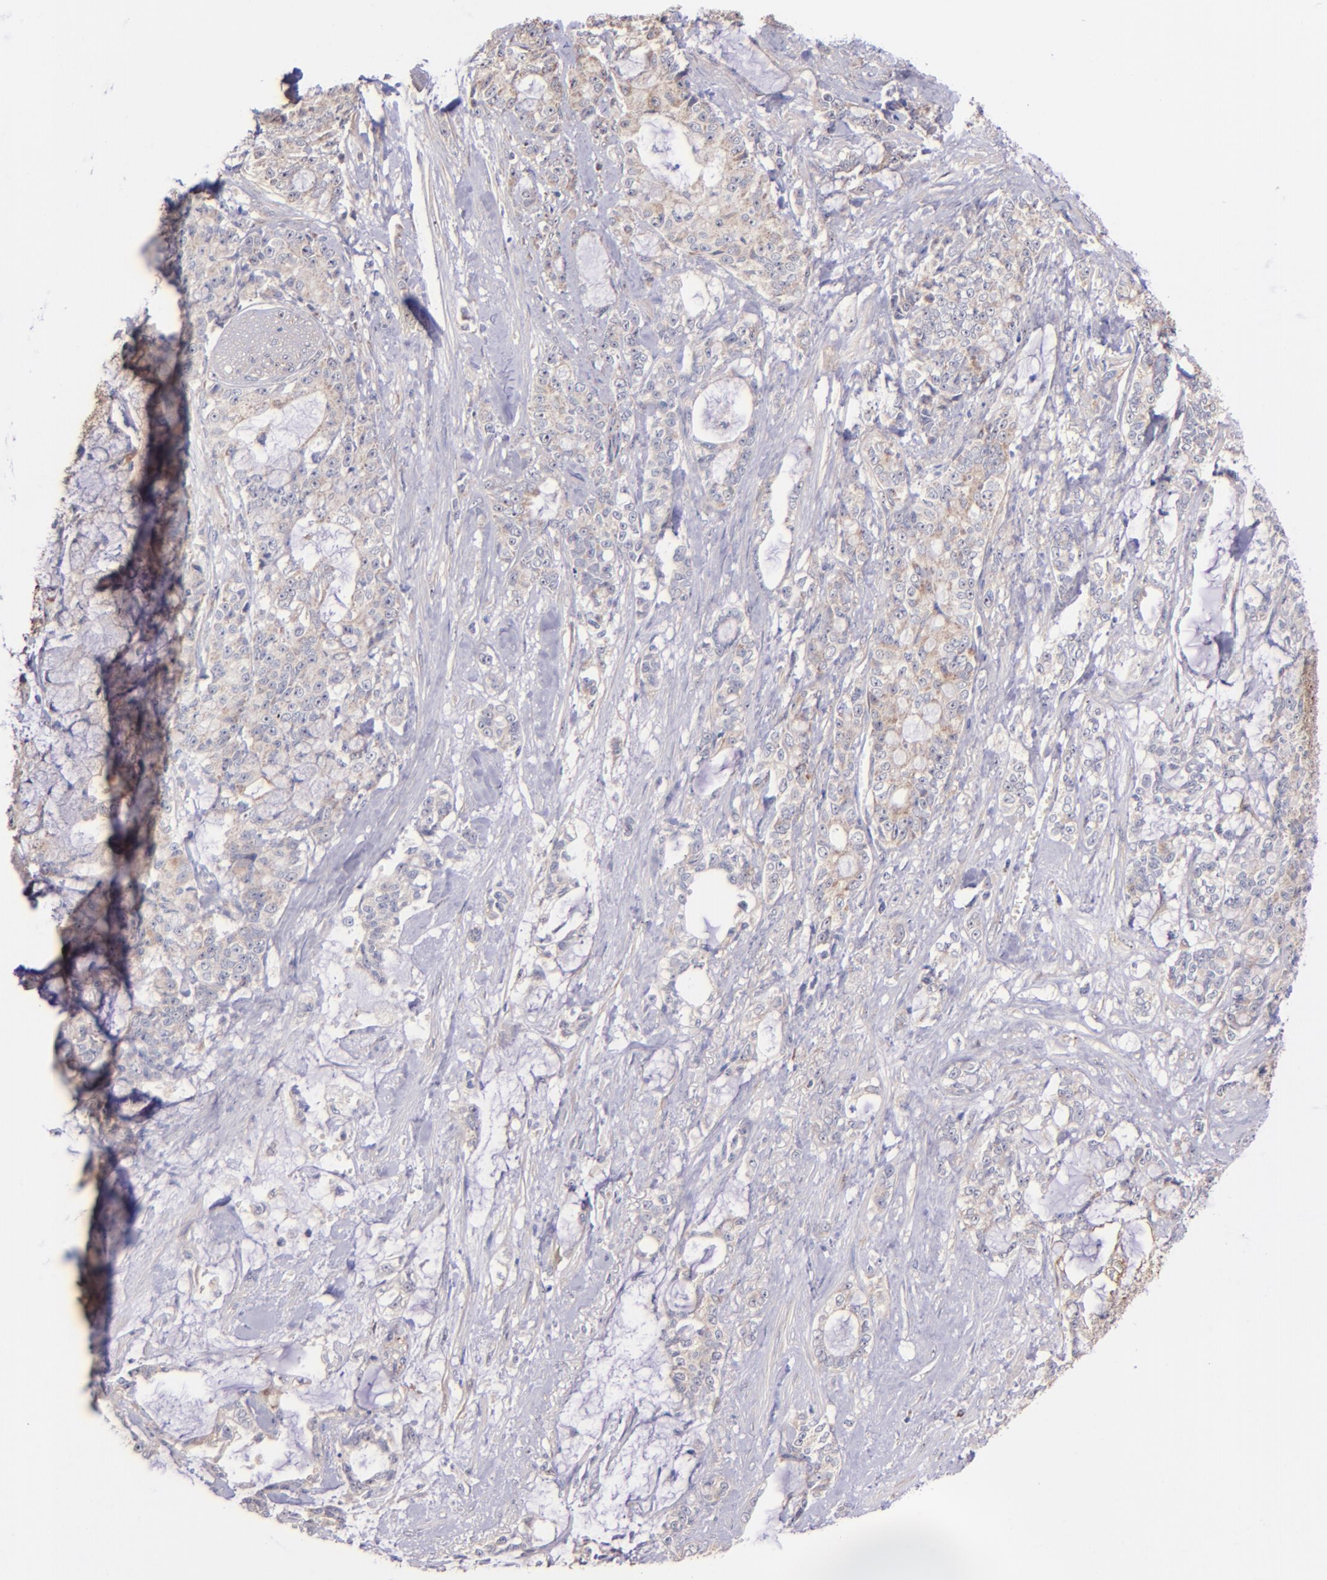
{"staining": {"intensity": "weak", "quantity": "25%-75%", "location": "cytoplasmic/membranous"}, "tissue": "pancreatic cancer", "cell_type": "Tumor cells", "image_type": "cancer", "snomed": [{"axis": "morphology", "description": "Adenocarcinoma, NOS"}, {"axis": "topography", "description": "Pancreas"}], "caption": "Immunohistochemical staining of human pancreatic adenocarcinoma displays low levels of weak cytoplasmic/membranous positivity in approximately 25%-75% of tumor cells.", "gene": "SHC1", "patient": {"sex": "female", "age": 73}}